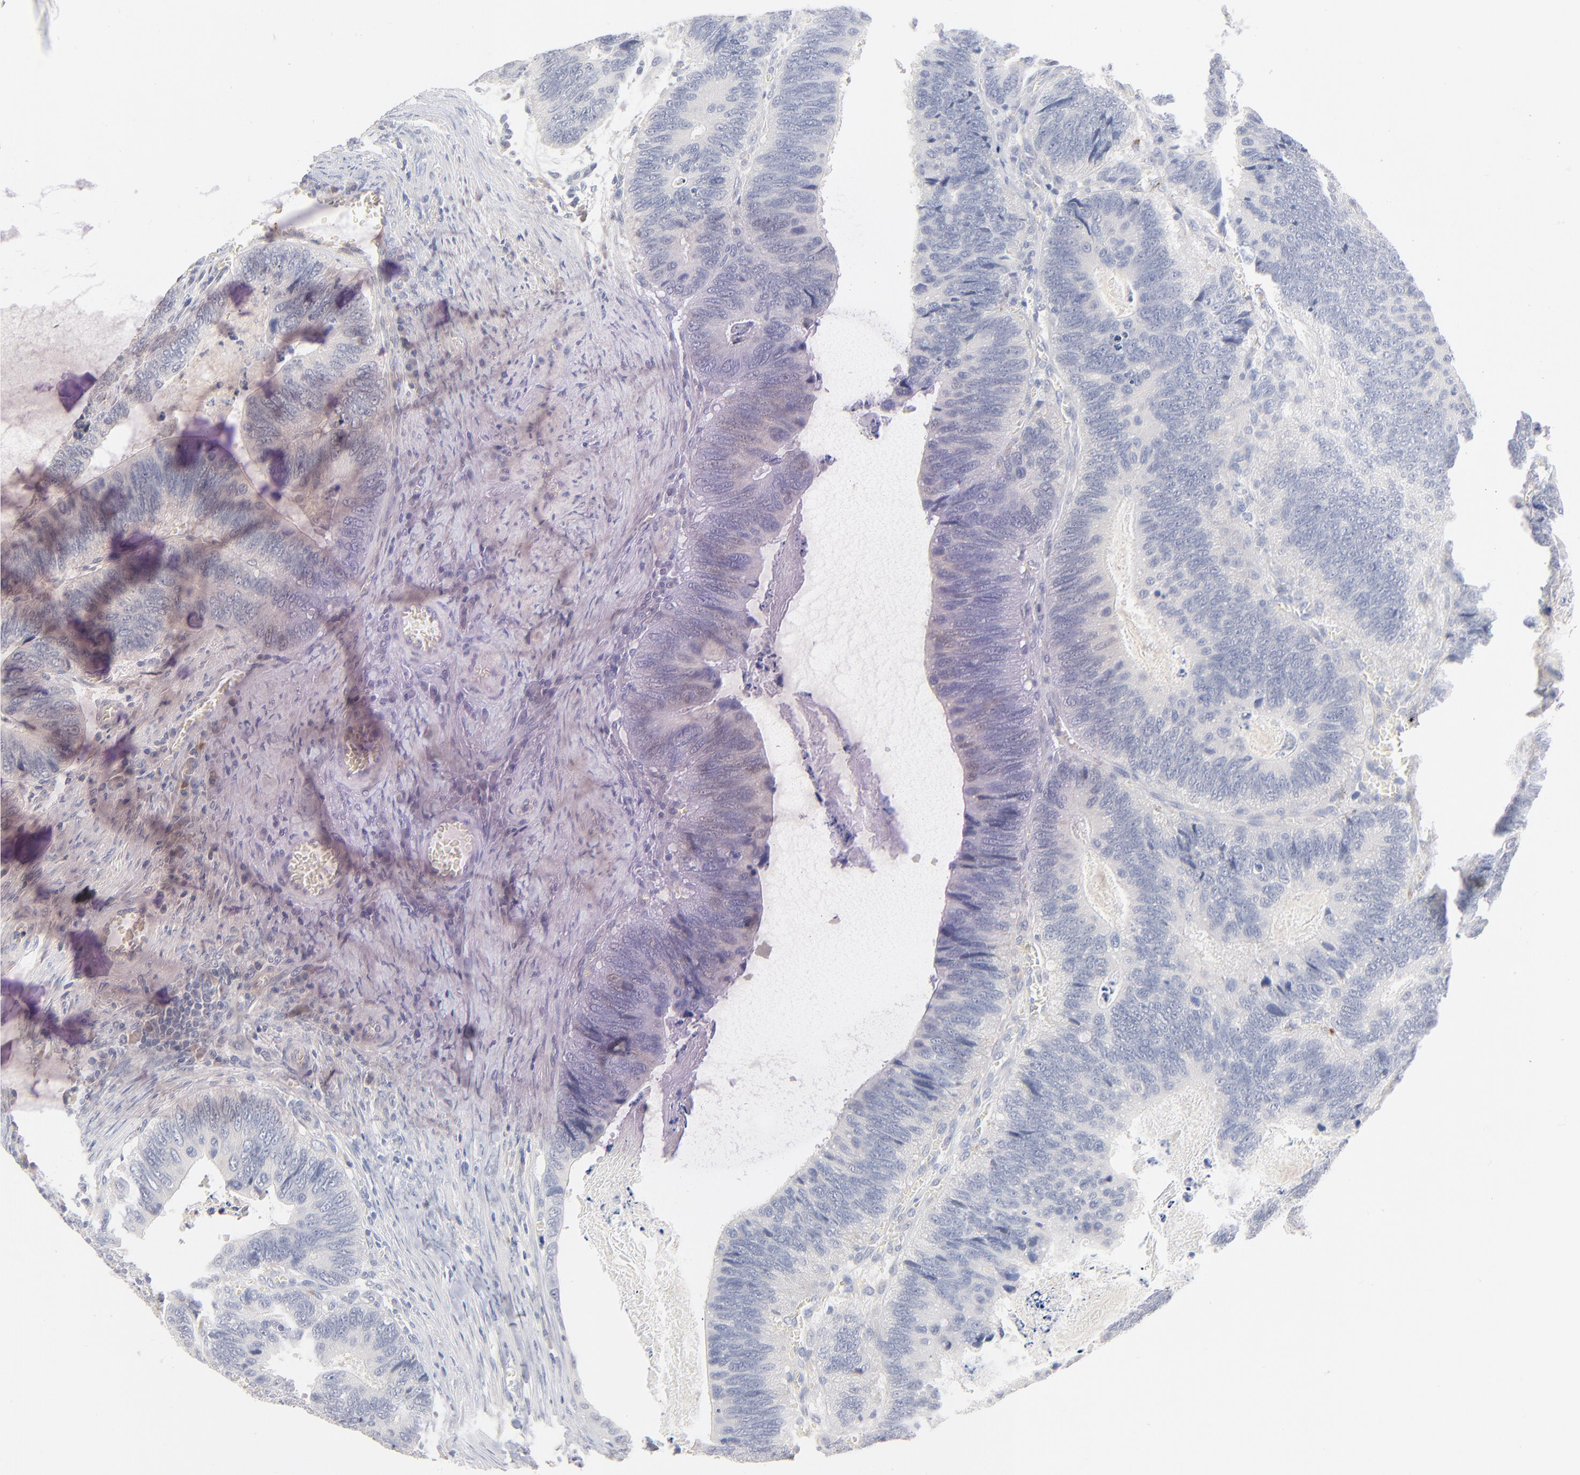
{"staining": {"intensity": "negative", "quantity": "none", "location": "none"}, "tissue": "colorectal cancer", "cell_type": "Tumor cells", "image_type": "cancer", "snomed": [{"axis": "morphology", "description": "Adenocarcinoma, NOS"}, {"axis": "topography", "description": "Colon"}], "caption": "Immunohistochemical staining of human adenocarcinoma (colorectal) reveals no significant positivity in tumor cells.", "gene": "F12", "patient": {"sex": "male", "age": 72}}